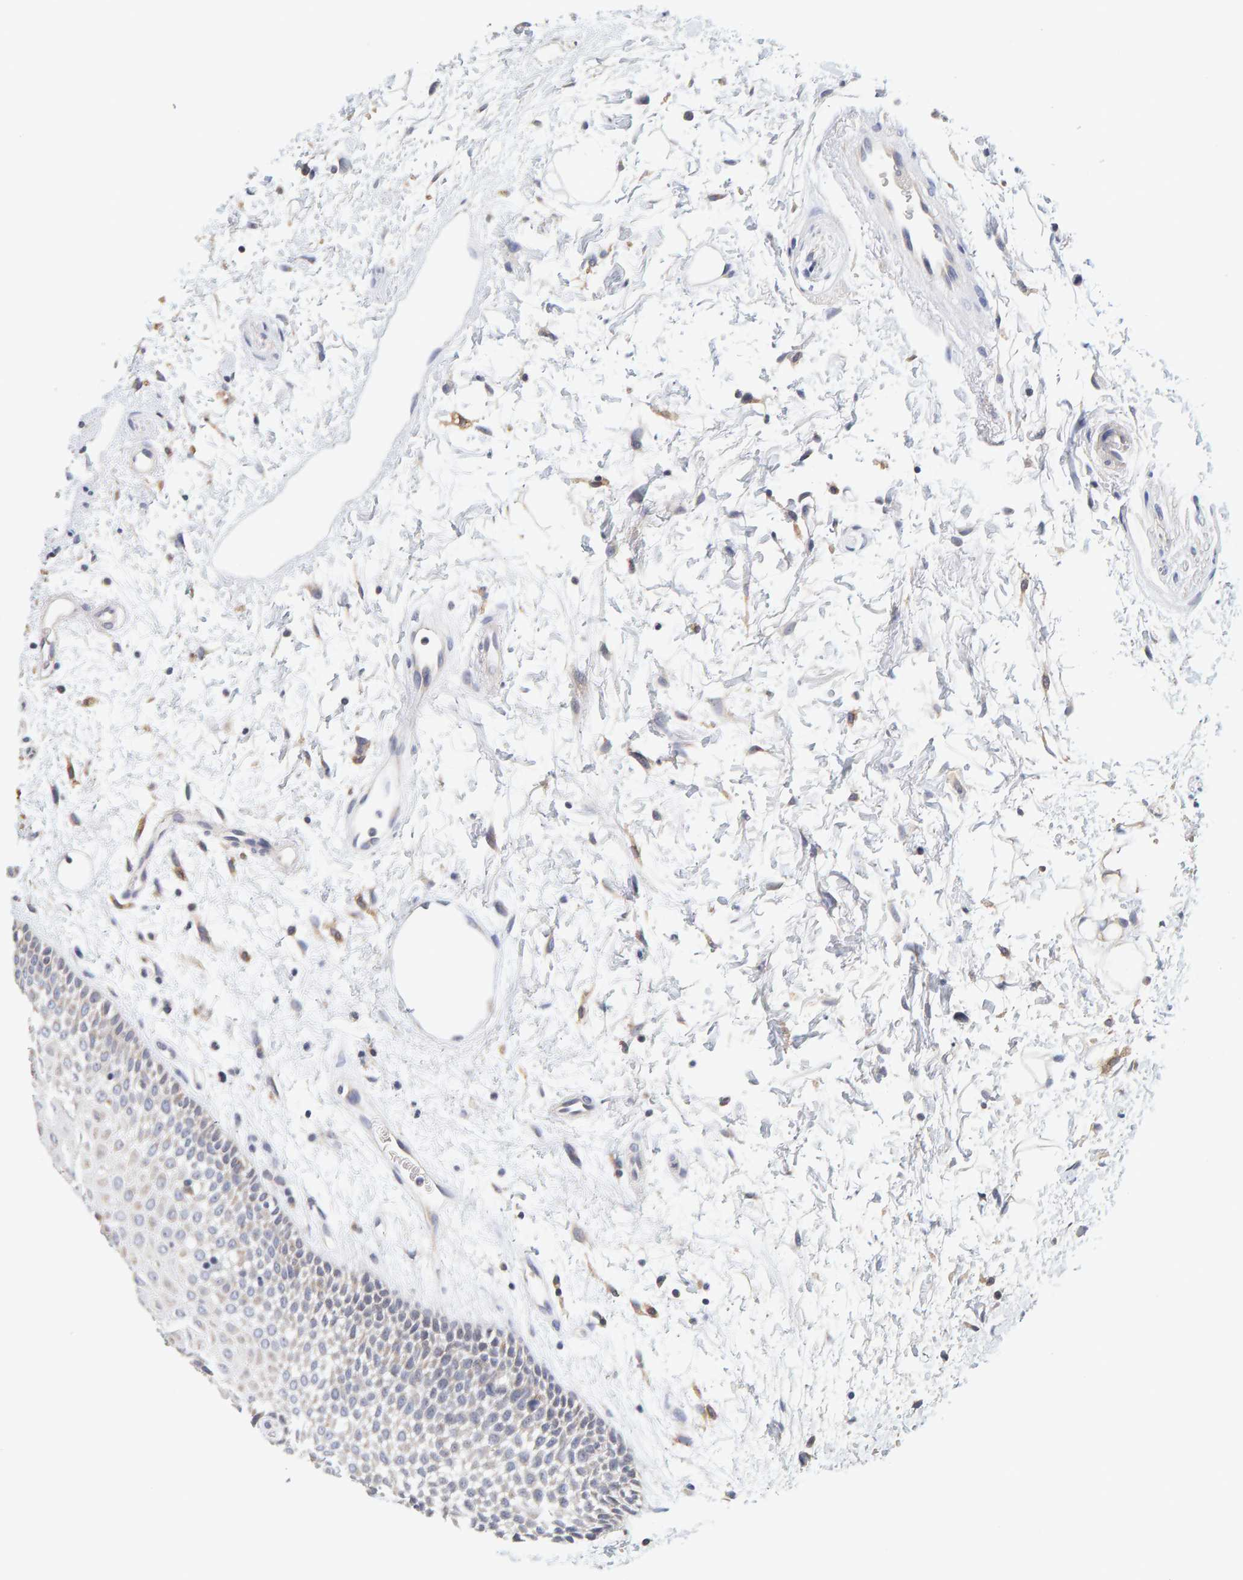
{"staining": {"intensity": "negative", "quantity": "none", "location": "none"}, "tissue": "oral mucosa", "cell_type": "Squamous epithelial cells", "image_type": "normal", "snomed": [{"axis": "morphology", "description": "Normal tissue, NOS"}, {"axis": "topography", "description": "Skeletal muscle"}, {"axis": "topography", "description": "Oral tissue"}, {"axis": "topography", "description": "Peripheral nerve tissue"}], "caption": "The immunohistochemistry micrograph has no significant positivity in squamous epithelial cells of oral mucosa.", "gene": "SGPL1", "patient": {"sex": "female", "age": 84}}